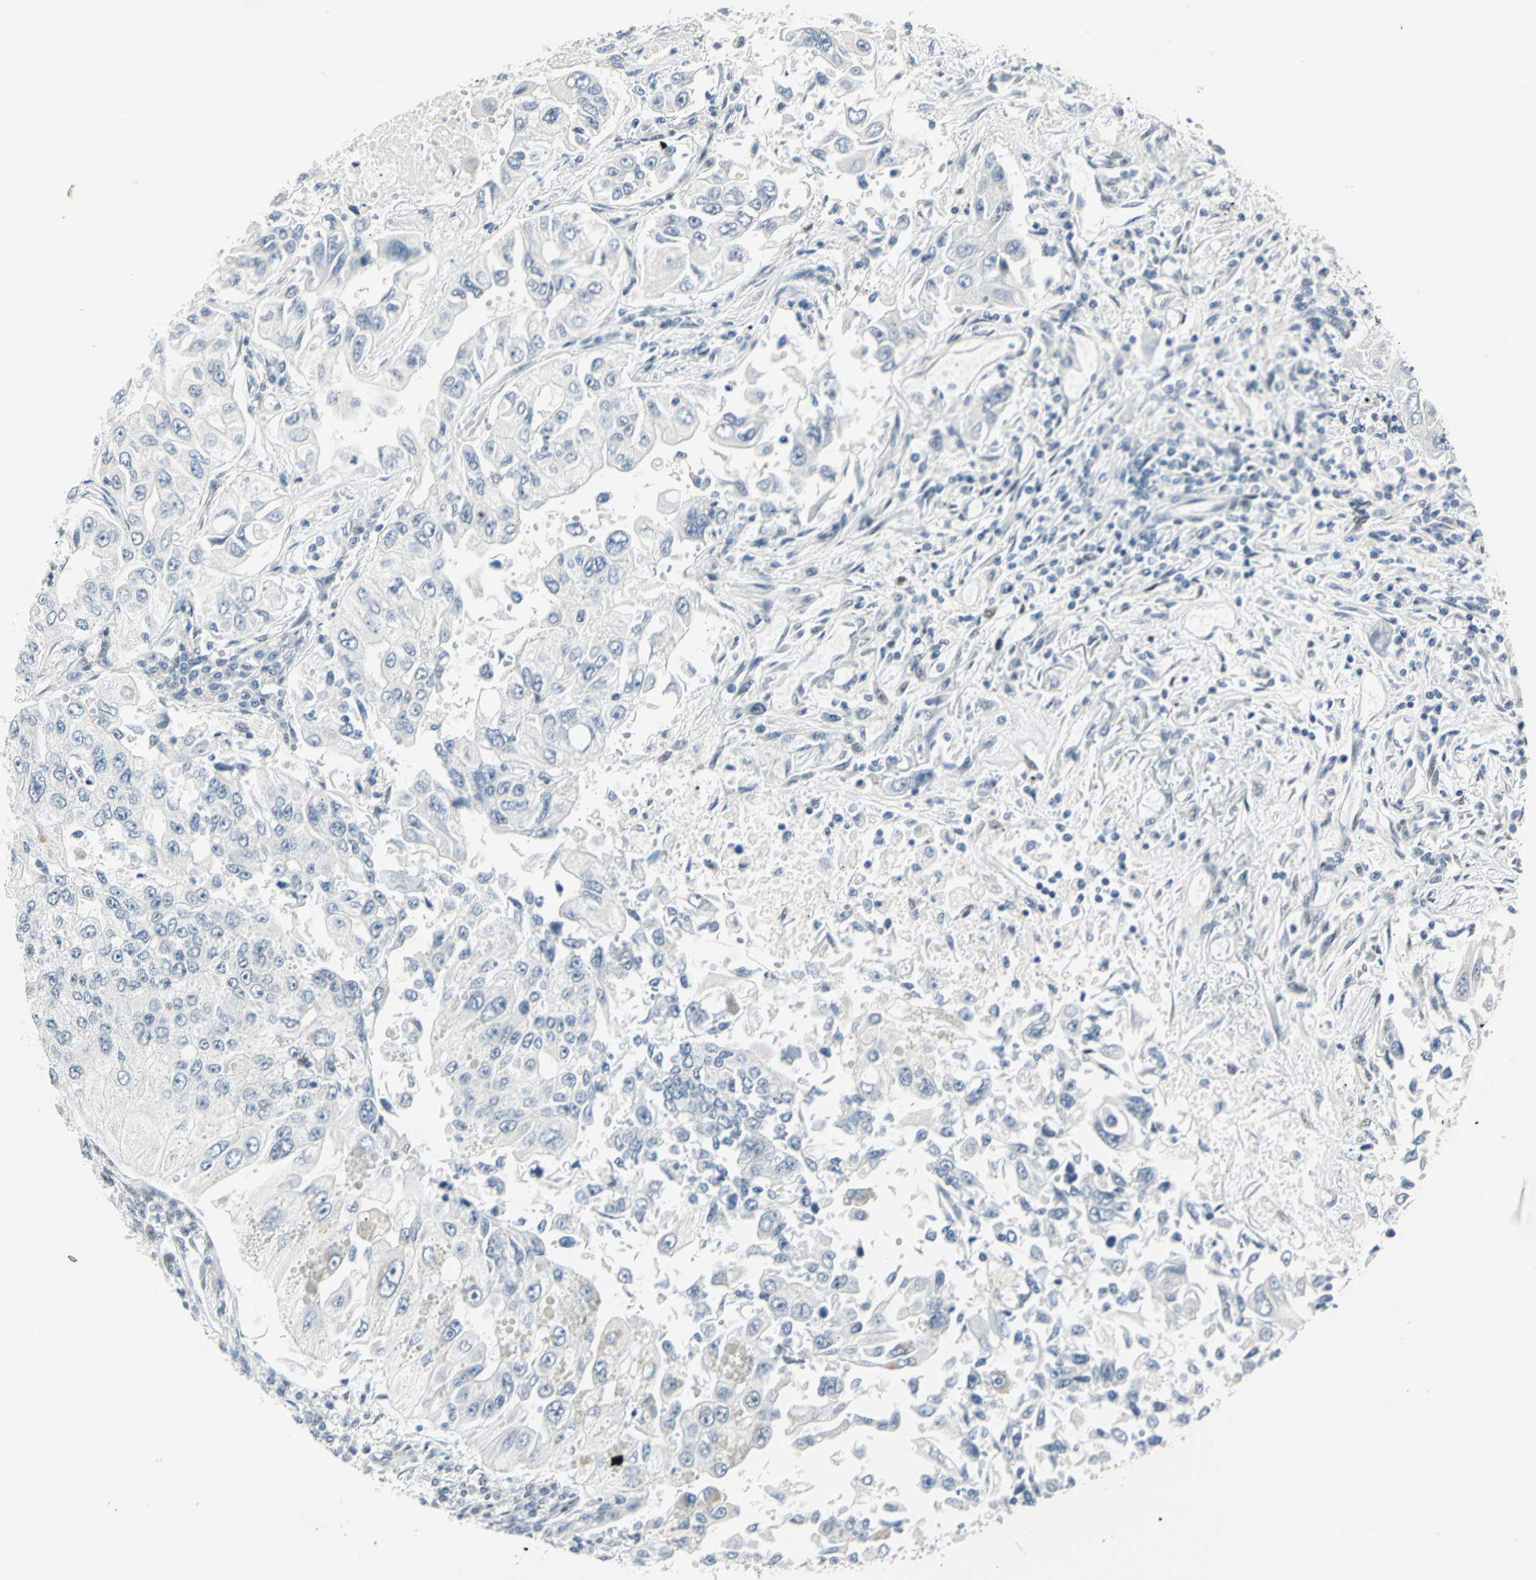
{"staining": {"intensity": "negative", "quantity": "none", "location": "none"}, "tissue": "lung cancer", "cell_type": "Tumor cells", "image_type": "cancer", "snomed": [{"axis": "morphology", "description": "Adenocarcinoma, NOS"}, {"axis": "topography", "description": "Lung"}], "caption": "Lung cancer (adenocarcinoma) stained for a protein using immunohistochemistry displays no expression tumor cells.", "gene": "MEIS2", "patient": {"sex": "male", "age": 84}}